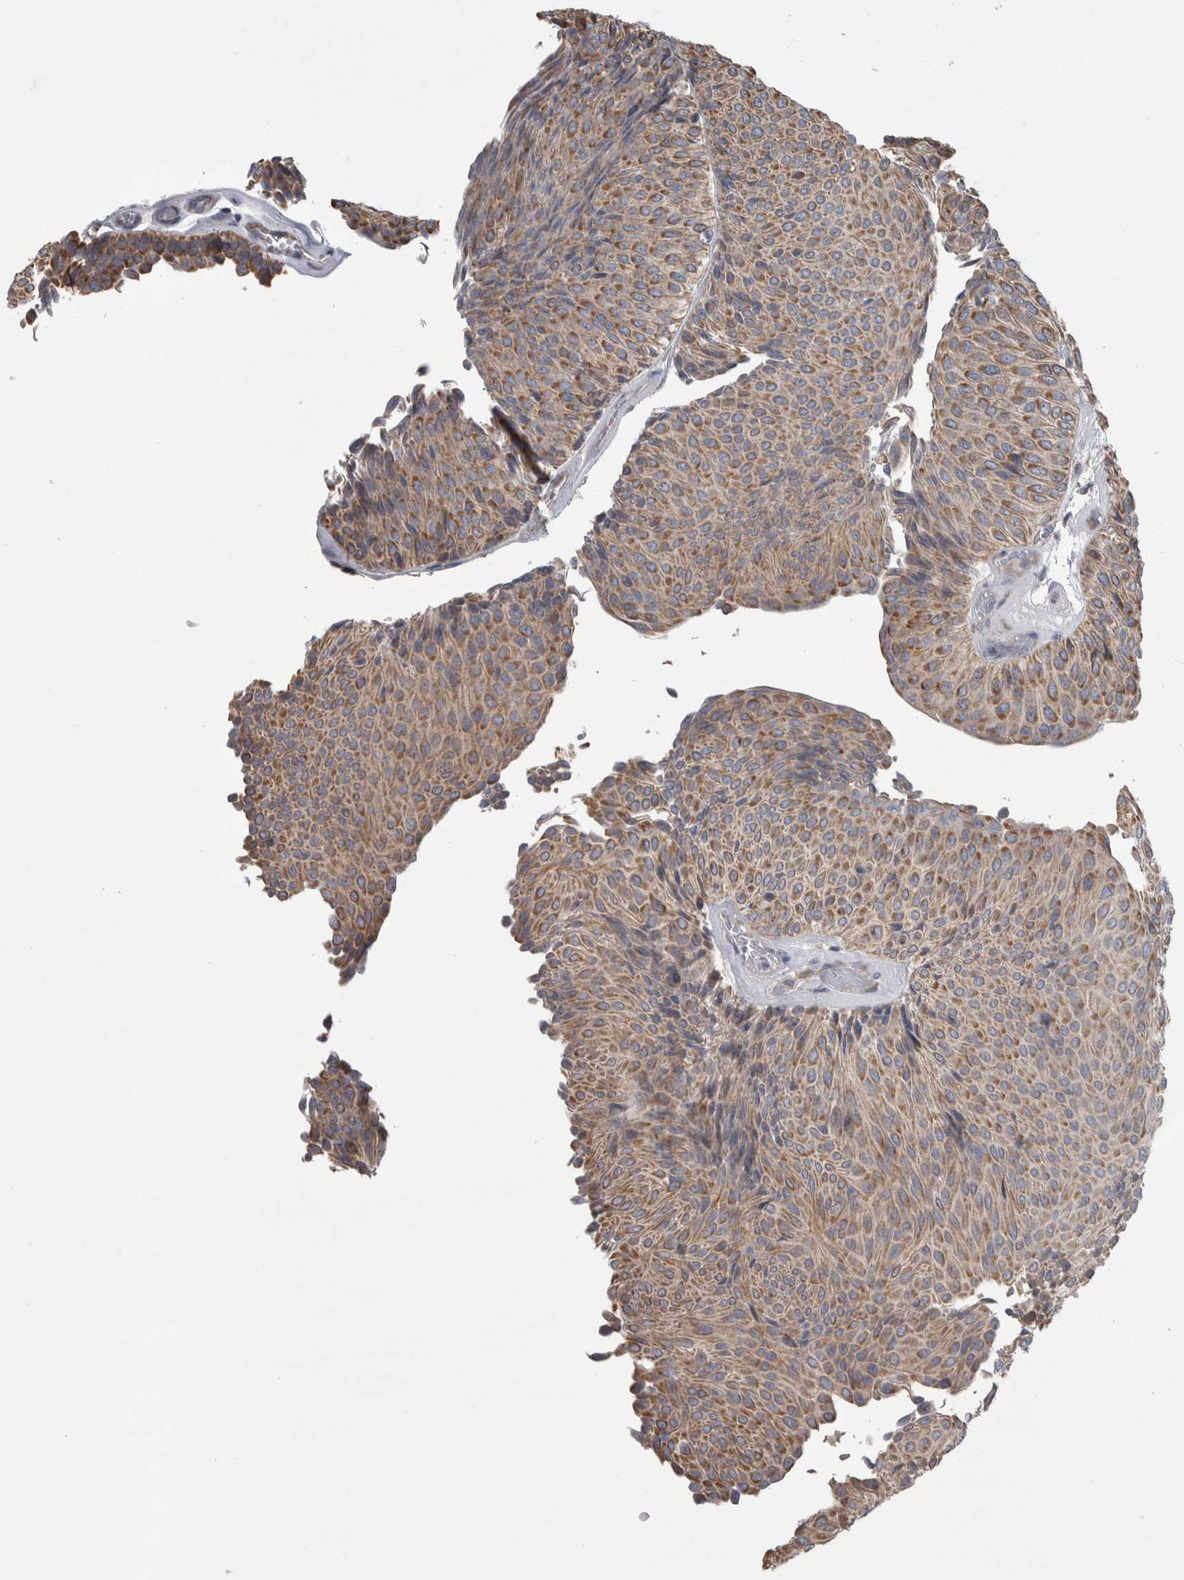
{"staining": {"intensity": "moderate", "quantity": ">75%", "location": "cytoplasmic/membranous"}, "tissue": "urothelial cancer", "cell_type": "Tumor cells", "image_type": "cancer", "snomed": [{"axis": "morphology", "description": "Urothelial carcinoma, Low grade"}, {"axis": "topography", "description": "Urinary bladder"}], "caption": "A brown stain highlights moderate cytoplasmic/membranous expression of a protein in human urothelial cancer tumor cells.", "gene": "SCO1", "patient": {"sex": "male", "age": 78}}